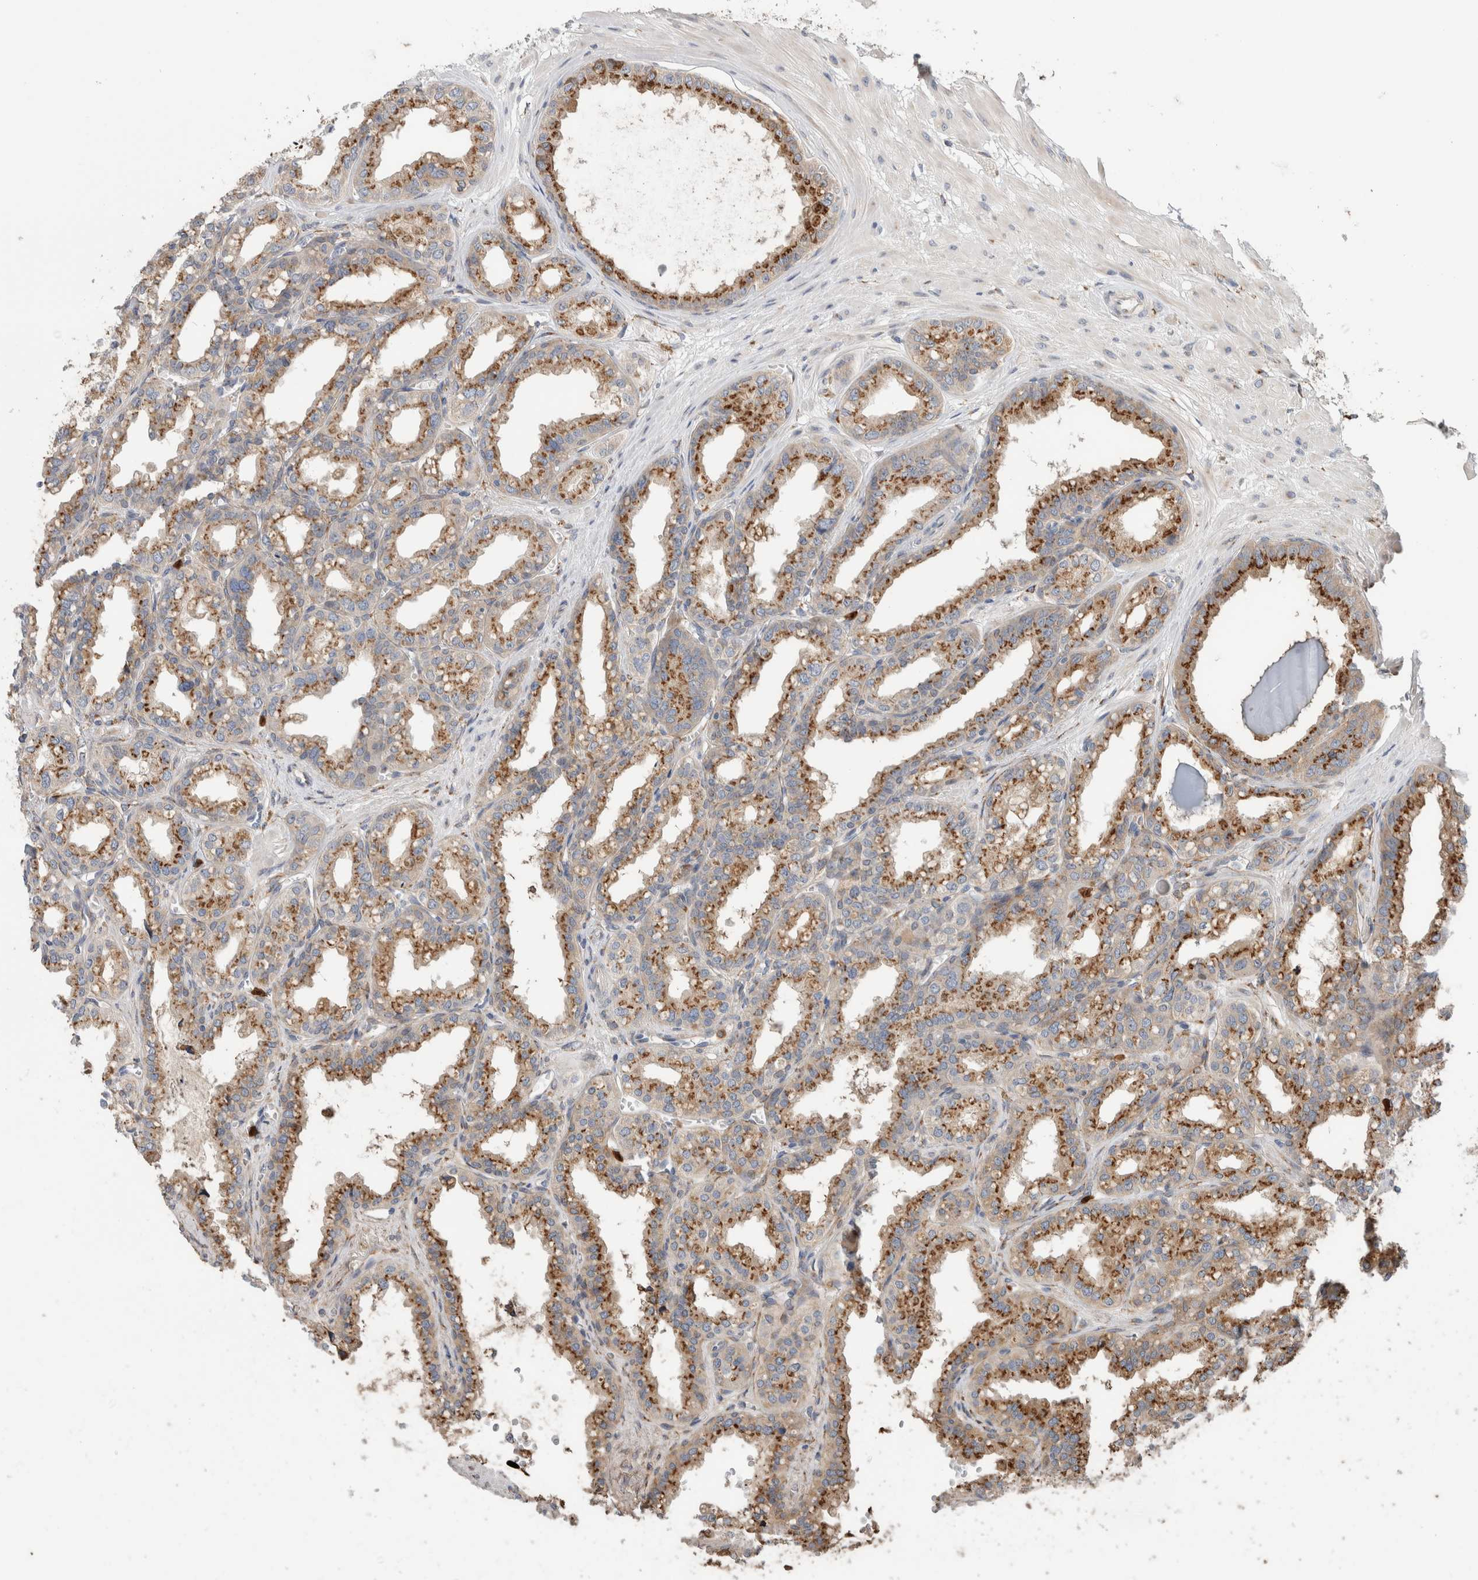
{"staining": {"intensity": "moderate", "quantity": ">75%", "location": "cytoplasmic/membranous"}, "tissue": "seminal vesicle", "cell_type": "Glandular cells", "image_type": "normal", "snomed": [{"axis": "morphology", "description": "Normal tissue, NOS"}, {"axis": "topography", "description": "Prostate"}, {"axis": "topography", "description": "Seminal veicle"}], "caption": "Glandular cells demonstrate medium levels of moderate cytoplasmic/membranous expression in about >75% of cells in normal seminal vesicle.", "gene": "P4HA1", "patient": {"sex": "male", "age": 51}}